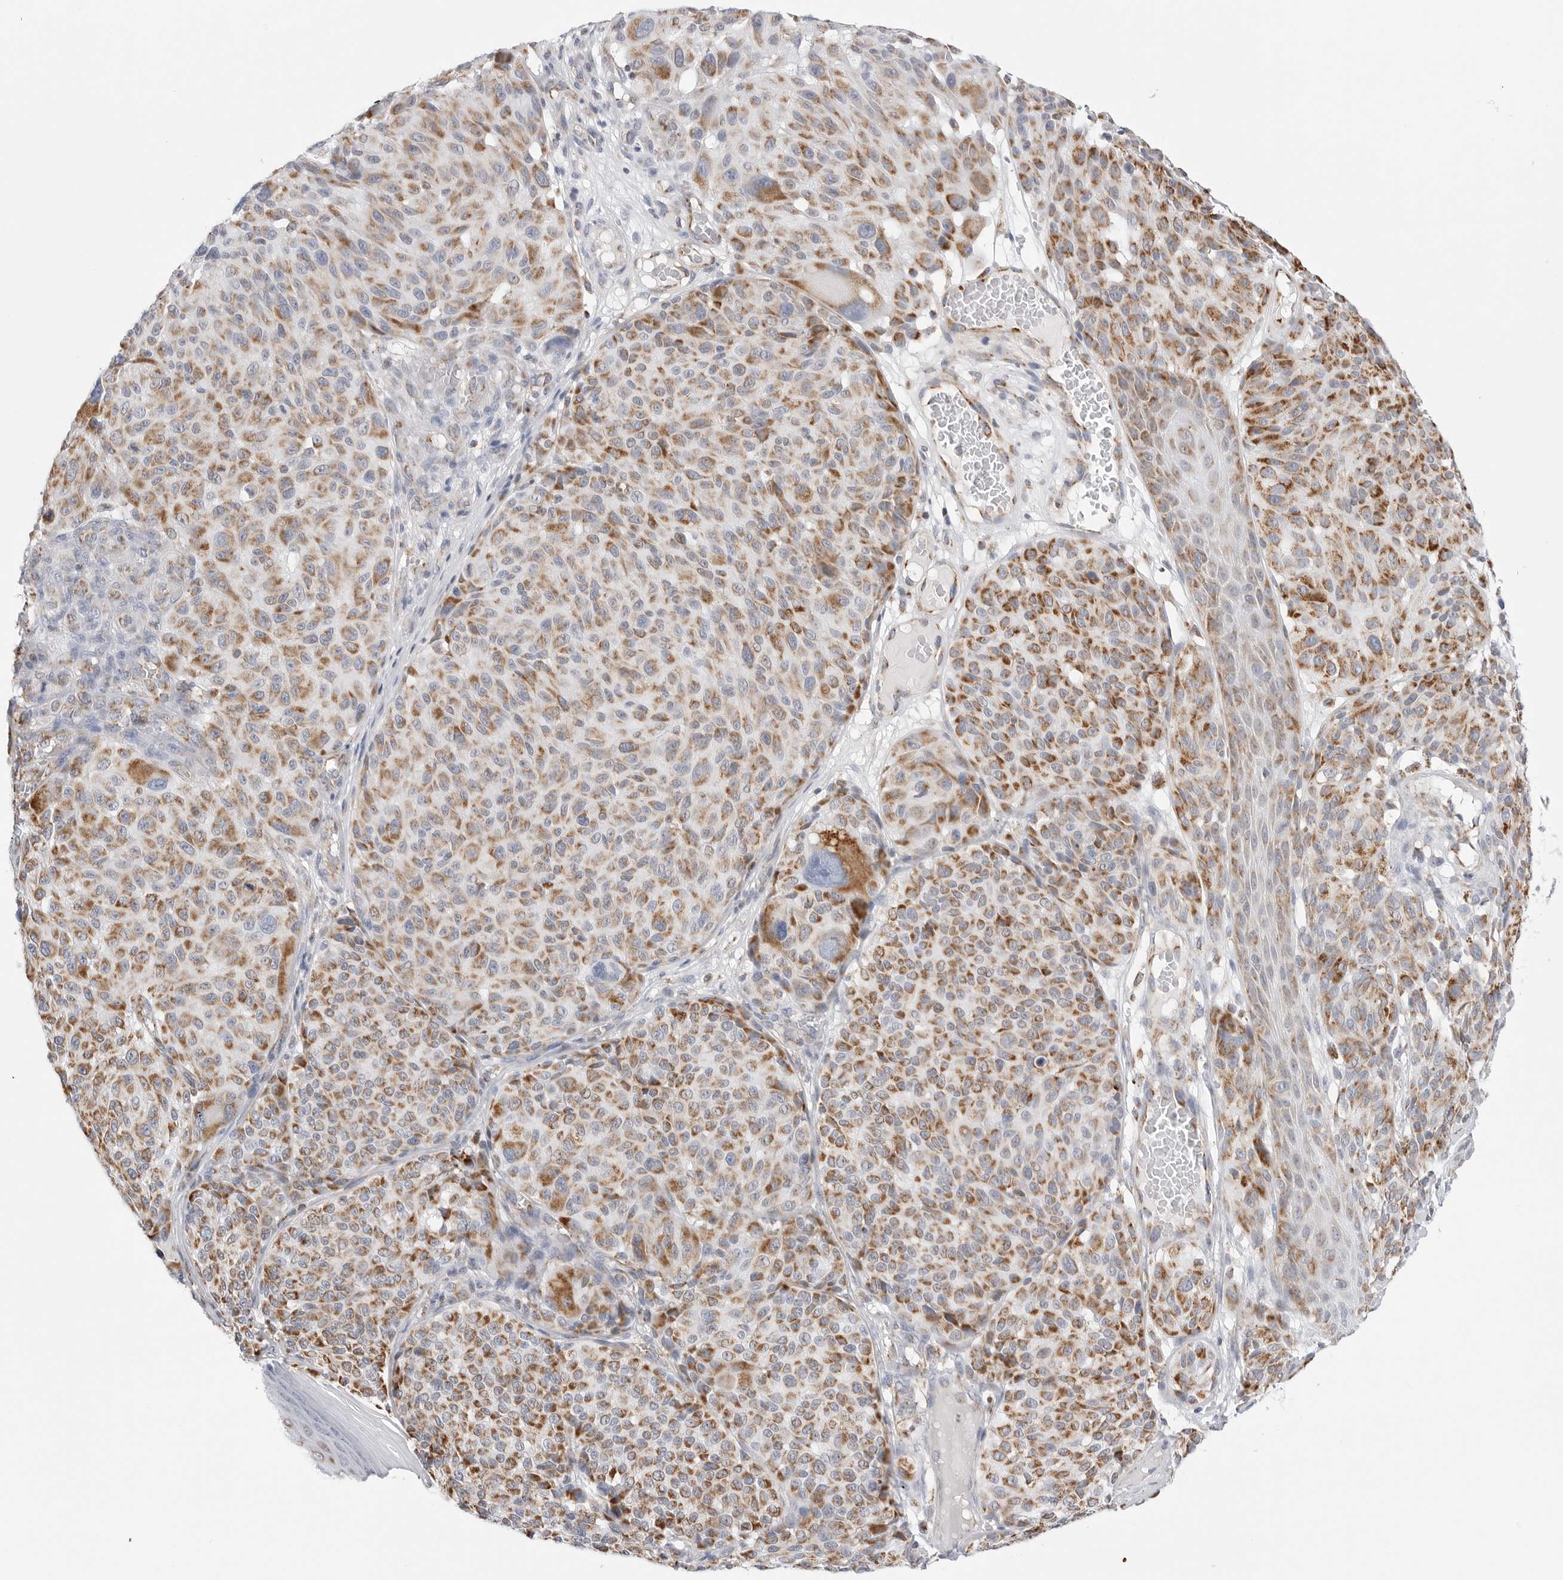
{"staining": {"intensity": "moderate", "quantity": ">75%", "location": "cytoplasmic/membranous"}, "tissue": "melanoma", "cell_type": "Tumor cells", "image_type": "cancer", "snomed": [{"axis": "morphology", "description": "Malignant melanoma, NOS"}, {"axis": "topography", "description": "Skin"}], "caption": "Melanoma tissue exhibits moderate cytoplasmic/membranous expression in approximately >75% of tumor cells Nuclei are stained in blue.", "gene": "ATP5IF1", "patient": {"sex": "male", "age": 83}}